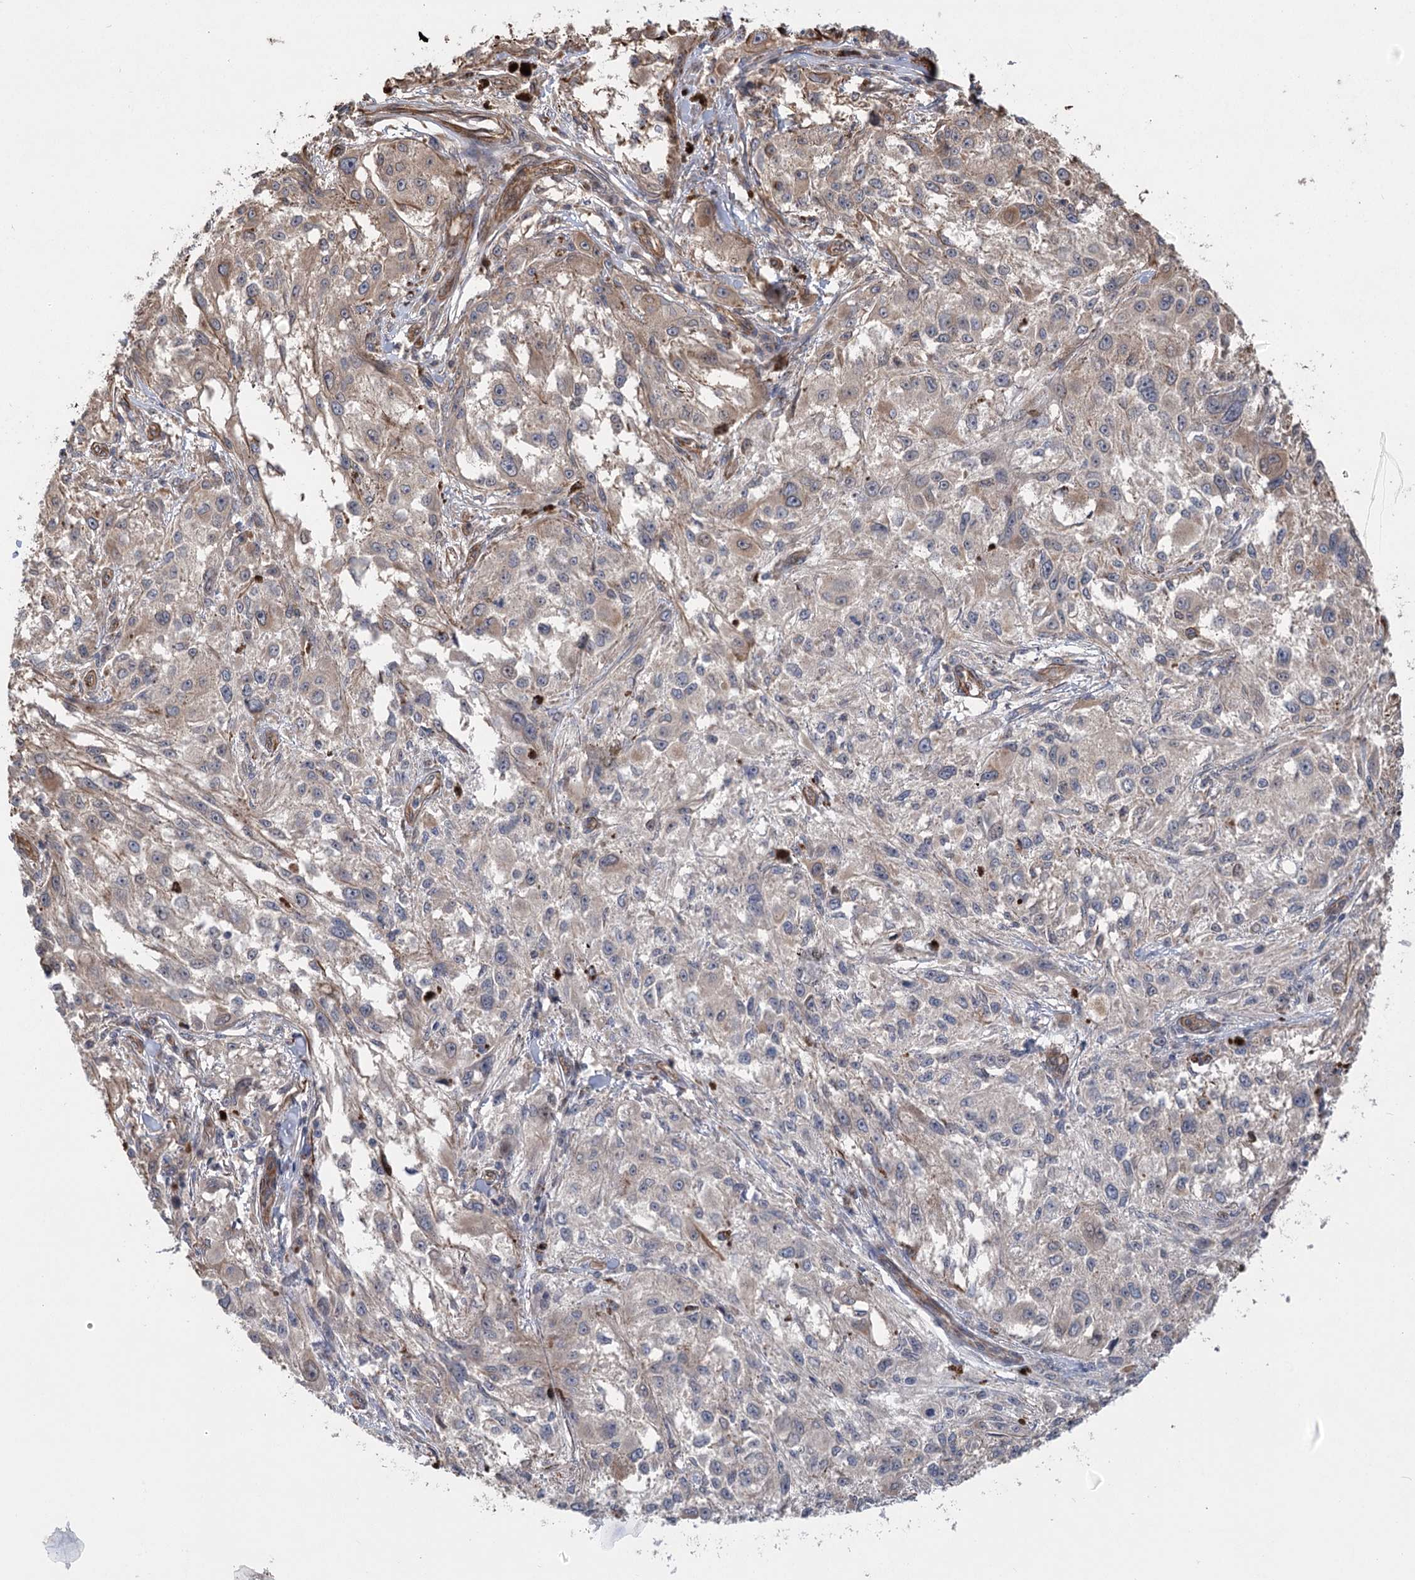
{"staining": {"intensity": "weak", "quantity": "<25%", "location": "cytoplasmic/membranous"}, "tissue": "melanoma", "cell_type": "Tumor cells", "image_type": "cancer", "snomed": [{"axis": "morphology", "description": "Necrosis, NOS"}, {"axis": "morphology", "description": "Malignant melanoma, NOS"}, {"axis": "topography", "description": "Skin"}], "caption": "DAB (3,3'-diaminobenzidine) immunohistochemical staining of melanoma reveals no significant staining in tumor cells.", "gene": "RWDD4", "patient": {"sex": "female", "age": 87}}